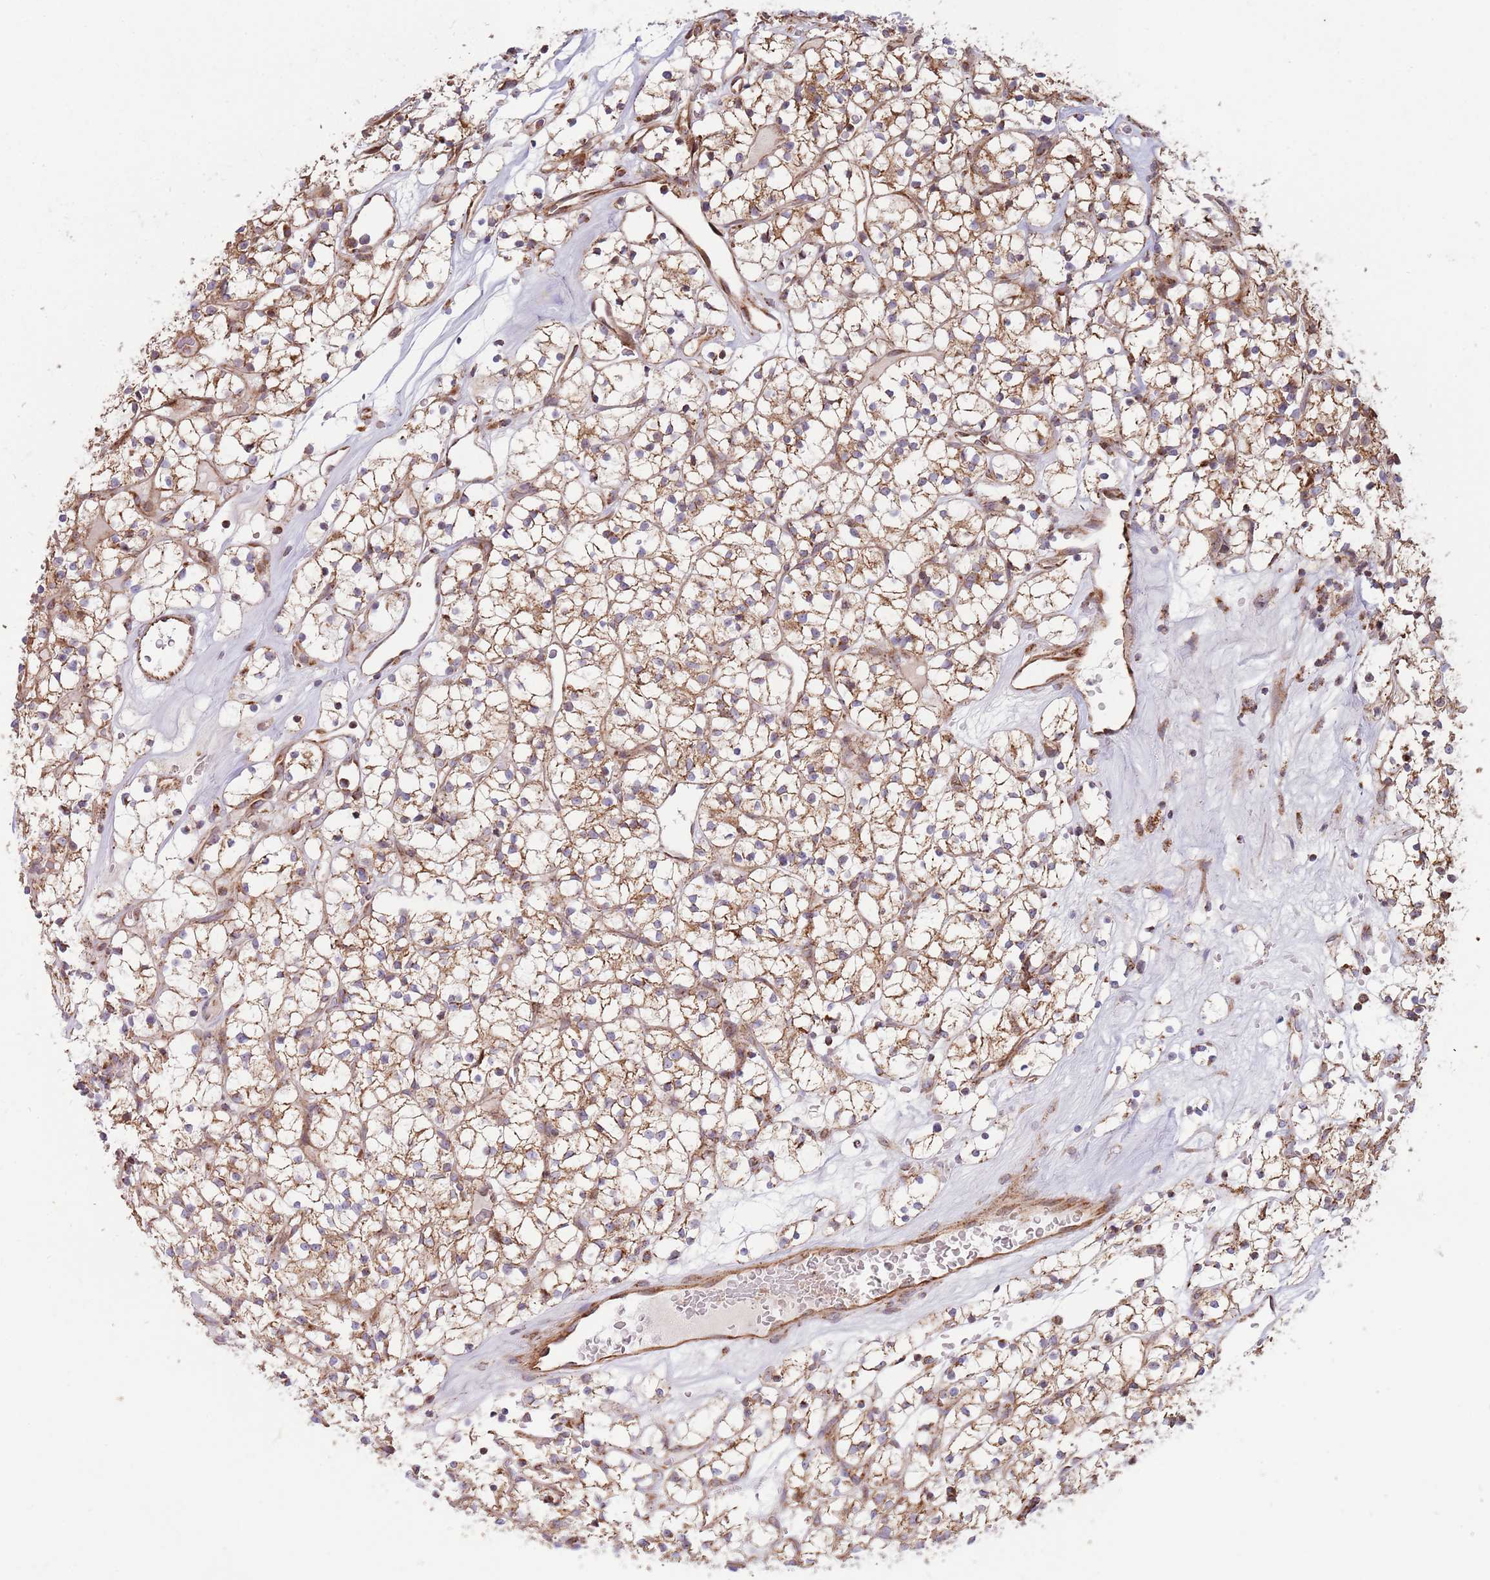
{"staining": {"intensity": "moderate", "quantity": ">75%", "location": "cytoplasmic/membranous"}, "tissue": "renal cancer", "cell_type": "Tumor cells", "image_type": "cancer", "snomed": [{"axis": "morphology", "description": "Adenocarcinoma, NOS"}, {"axis": "topography", "description": "Kidney"}], "caption": "DAB (3,3'-diaminobenzidine) immunohistochemical staining of human renal cancer demonstrates moderate cytoplasmic/membranous protein staining in approximately >75% of tumor cells.", "gene": "ATP5PD", "patient": {"sex": "female", "age": 64}}